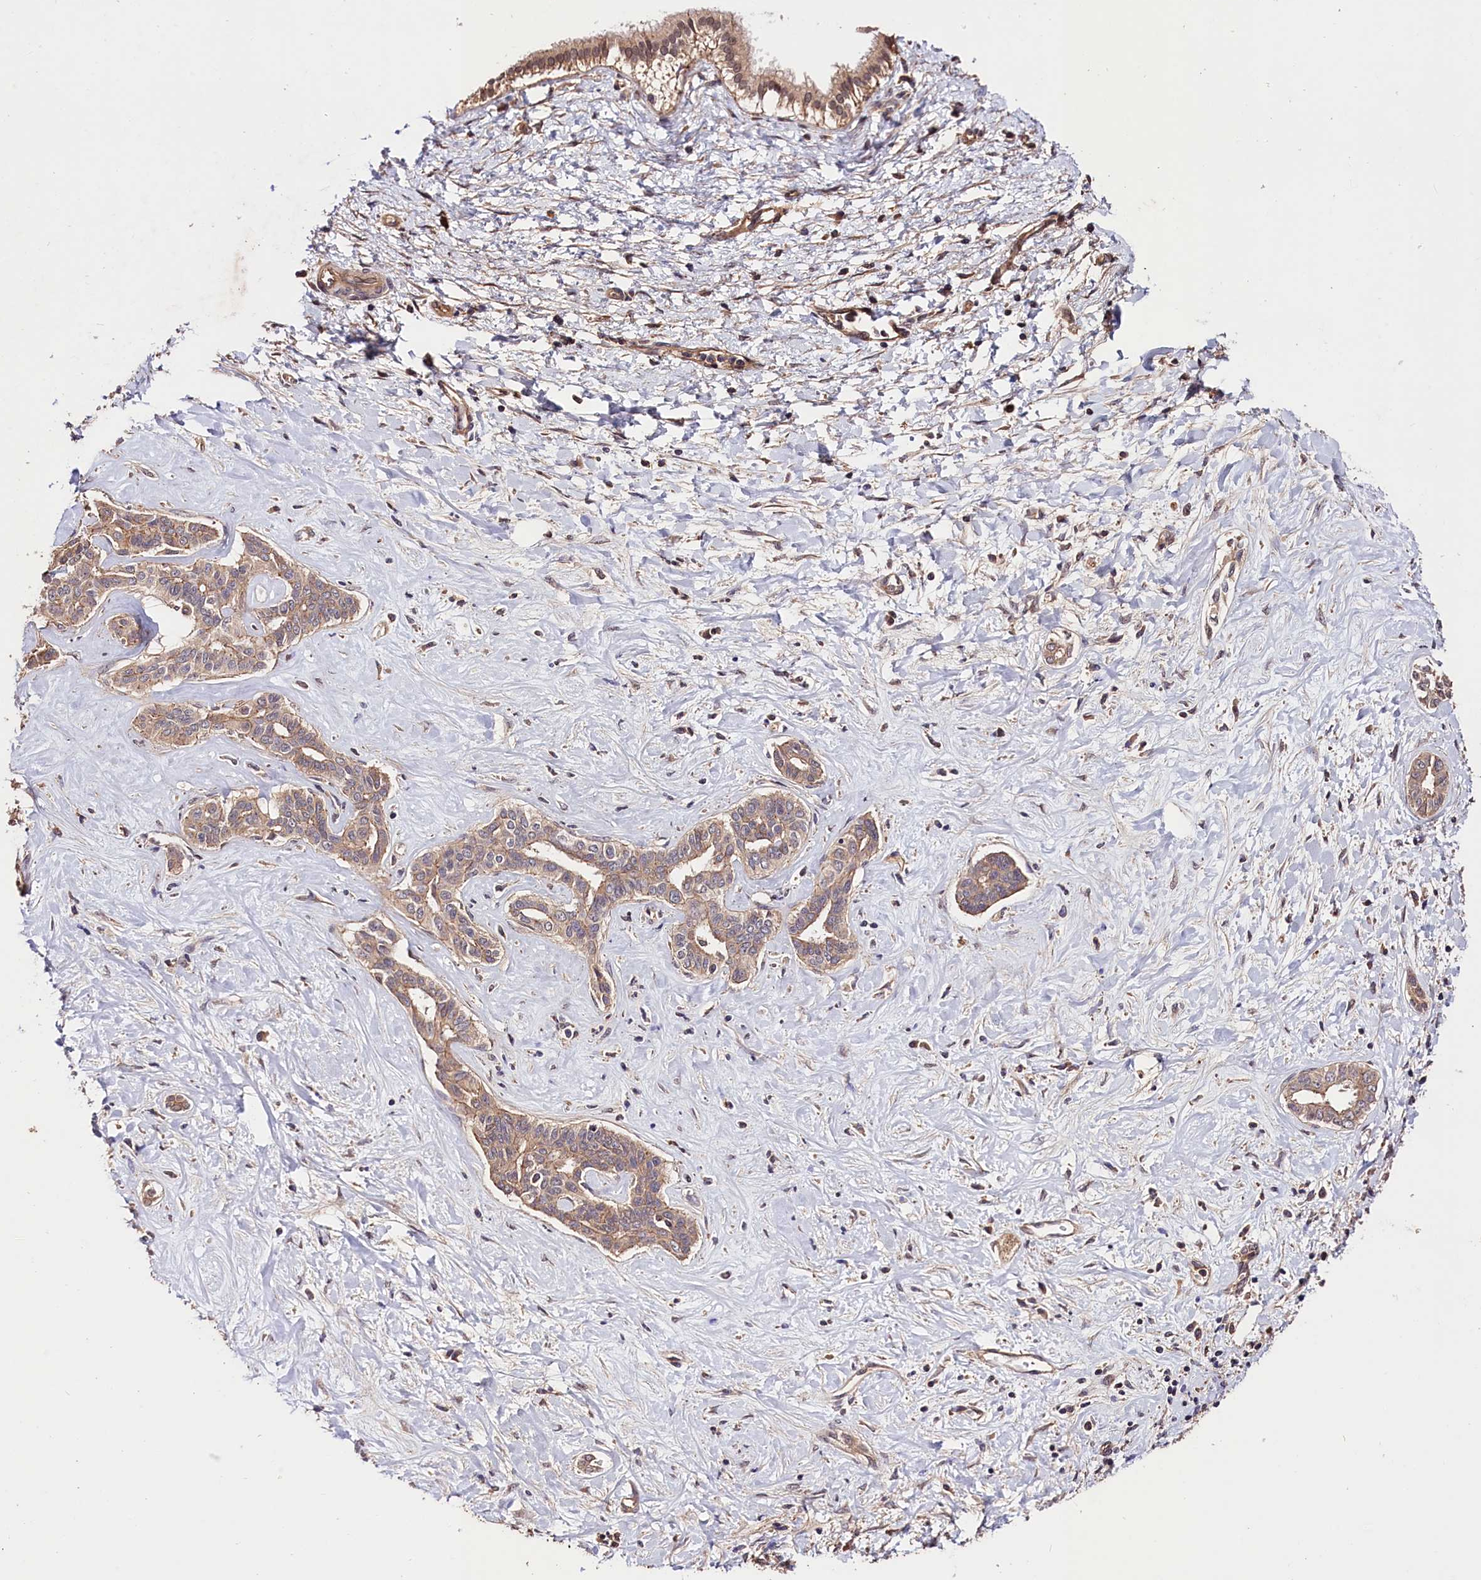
{"staining": {"intensity": "weak", "quantity": ">75%", "location": "cytoplasmic/membranous"}, "tissue": "liver cancer", "cell_type": "Tumor cells", "image_type": "cancer", "snomed": [{"axis": "morphology", "description": "Cholangiocarcinoma"}, {"axis": "topography", "description": "Liver"}], "caption": "High-power microscopy captured an IHC image of liver cancer (cholangiocarcinoma), revealing weak cytoplasmic/membranous staining in approximately >75% of tumor cells.", "gene": "CES3", "patient": {"sex": "female", "age": 77}}